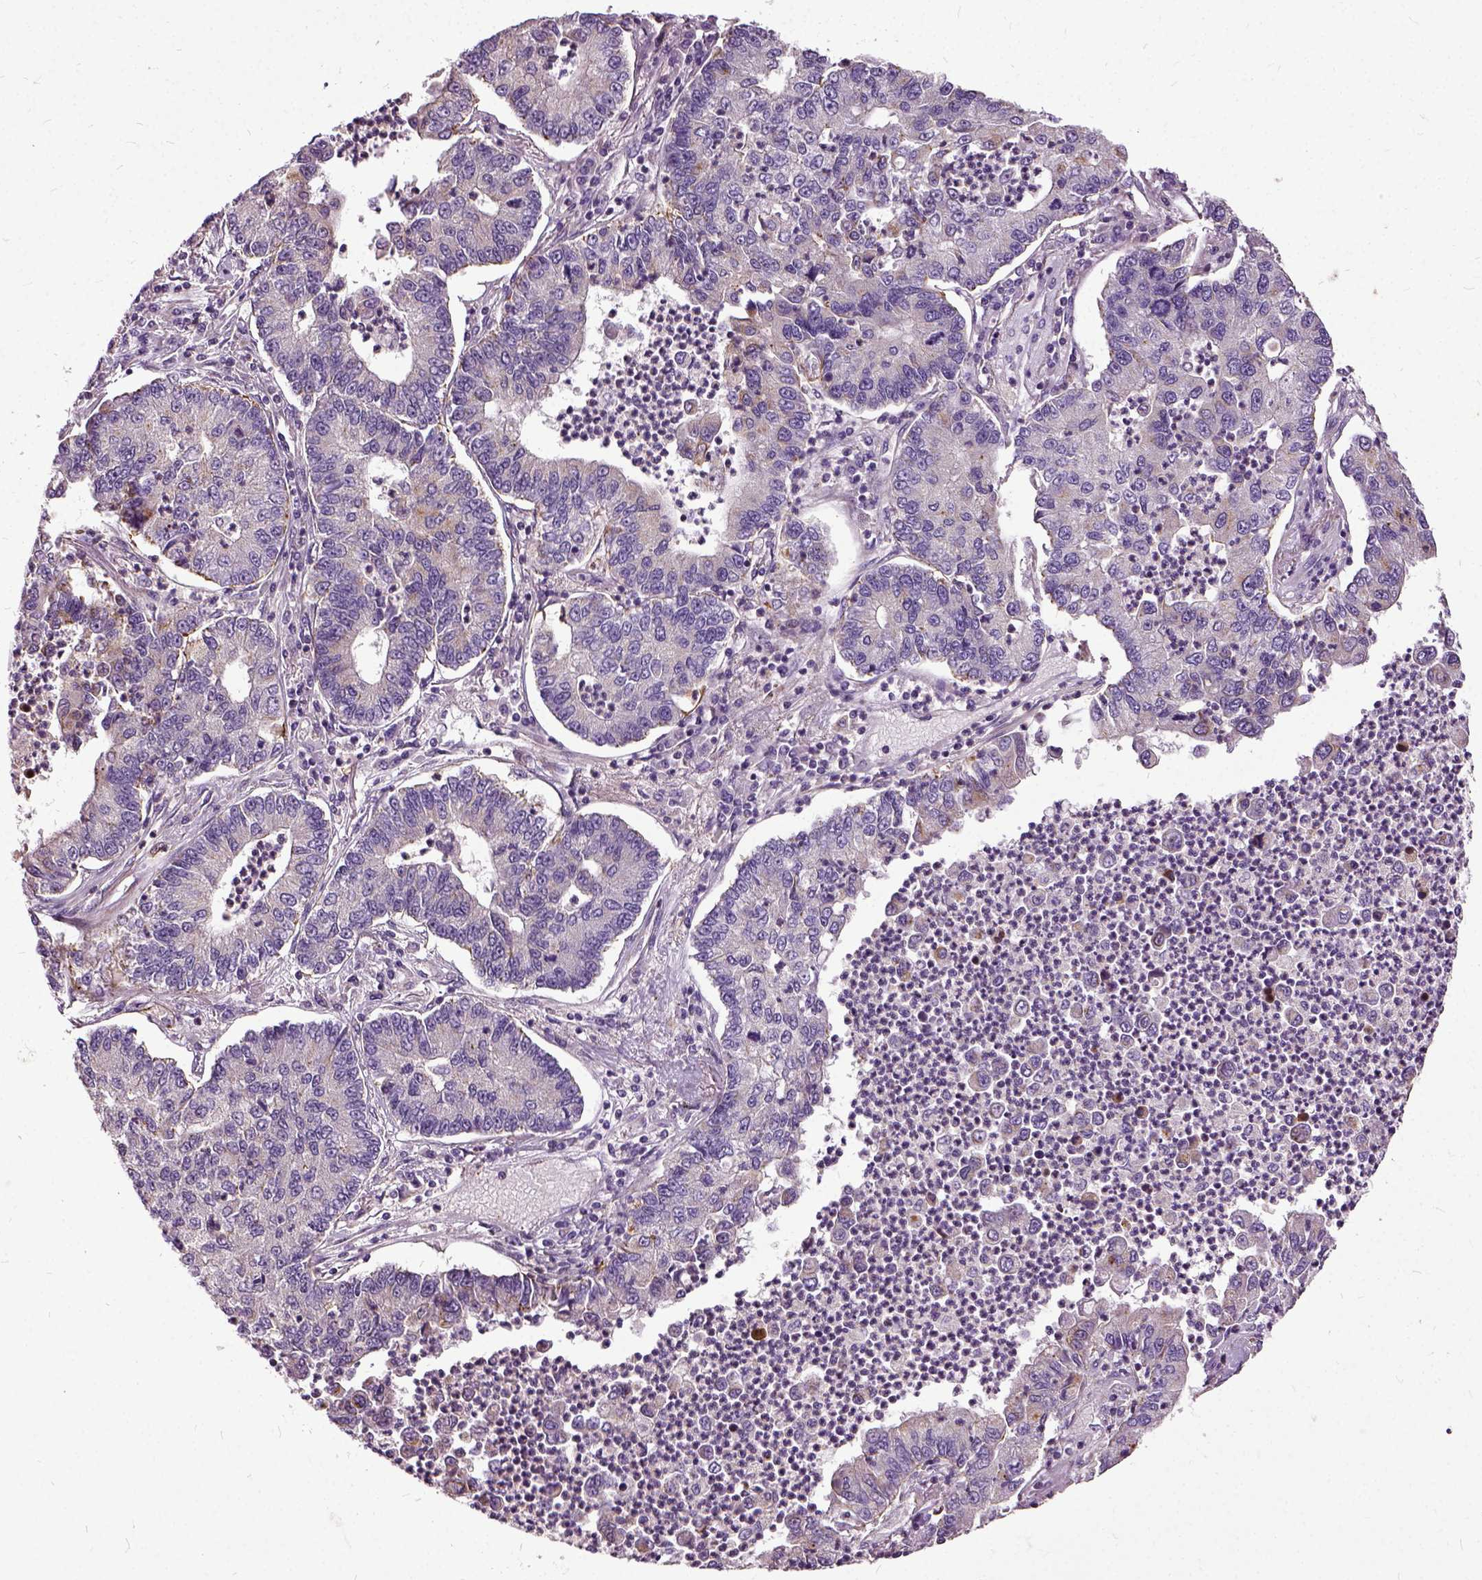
{"staining": {"intensity": "negative", "quantity": "none", "location": "none"}, "tissue": "lung cancer", "cell_type": "Tumor cells", "image_type": "cancer", "snomed": [{"axis": "morphology", "description": "Adenocarcinoma, NOS"}, {"axis": "topography", "description": "Lung"}], "caption": "A high-resolution photomicrograph shows IHC staining of lung cancer, which exhibits no significant staining in tumor cells.", "gene": "ILRUN", "patient": {"sex": "female", "age": 57}}